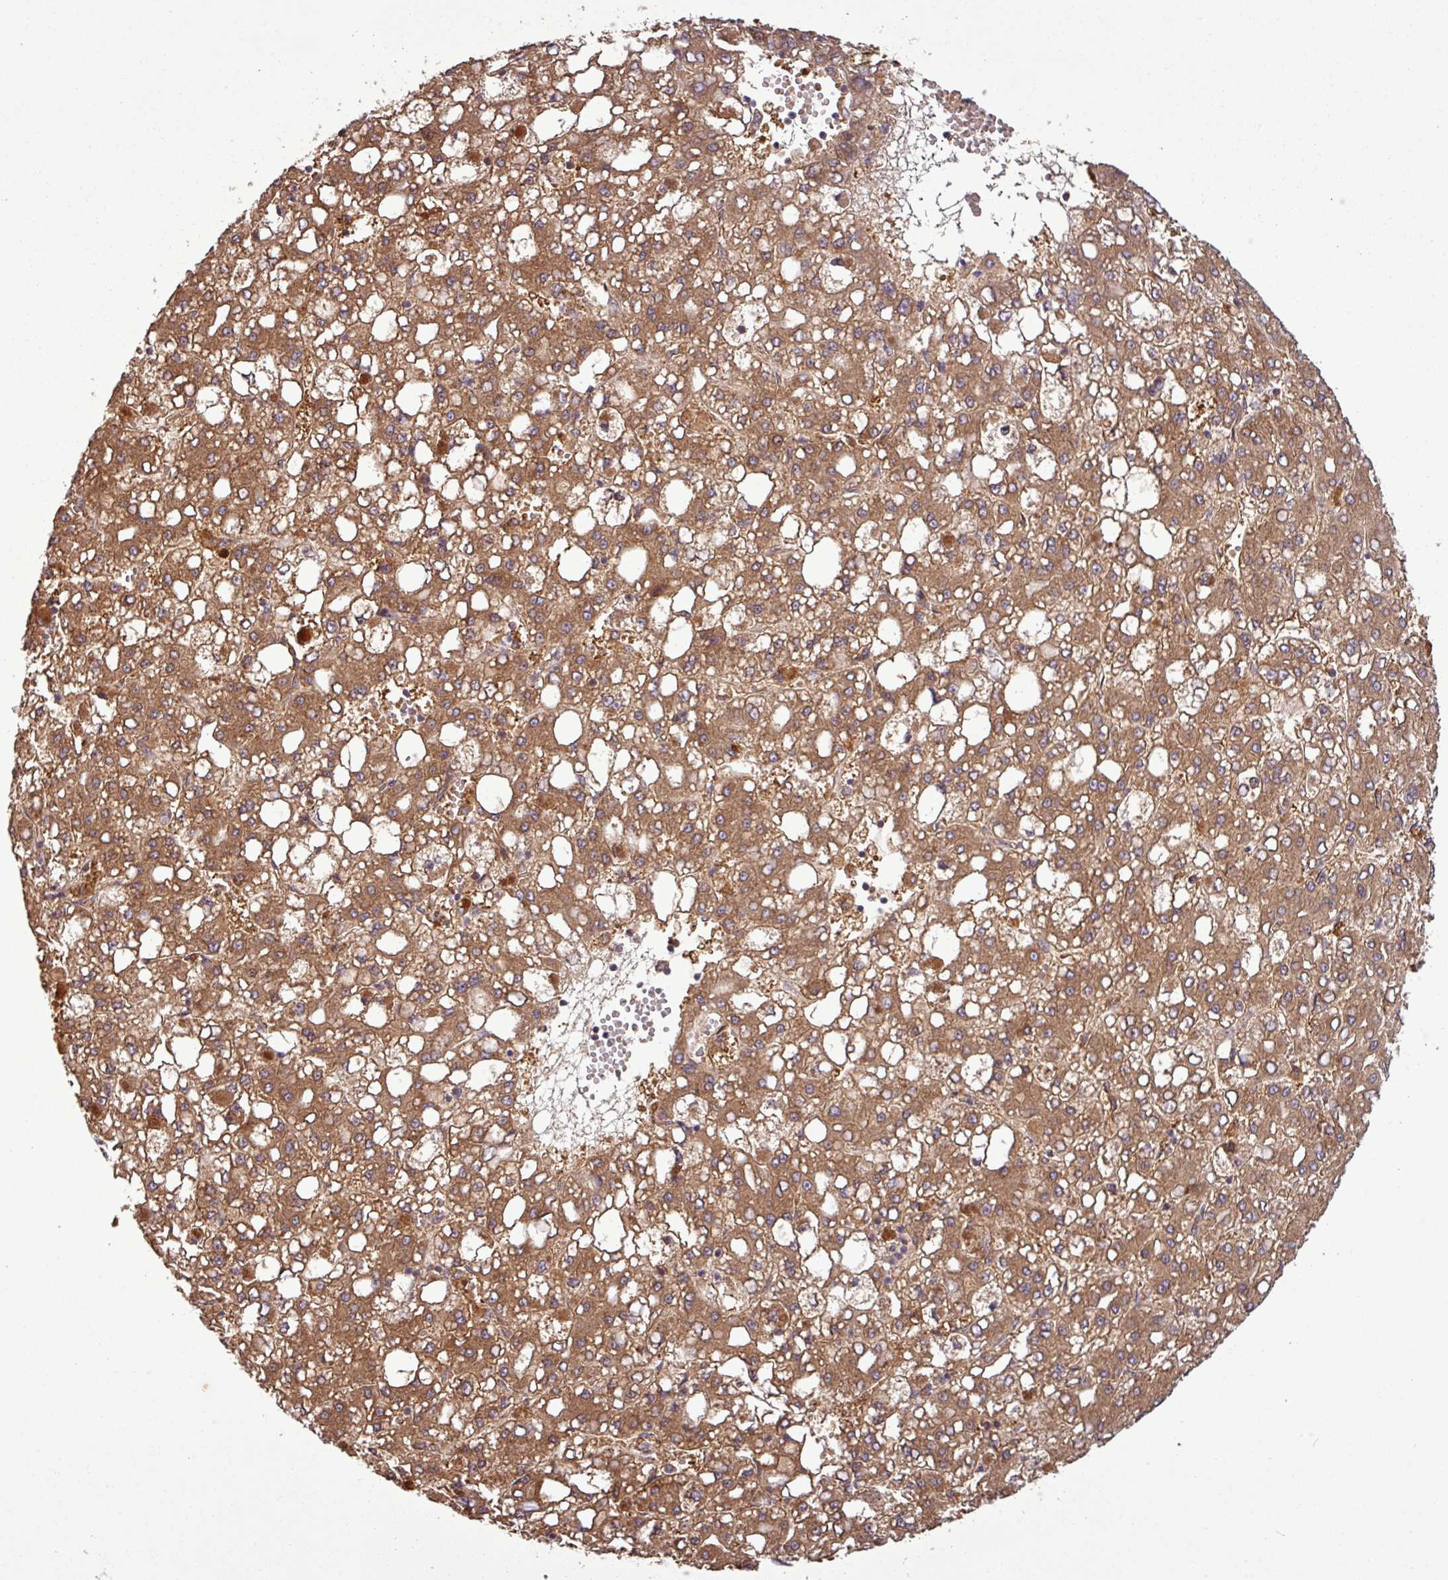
{"staining": {"intensity": "moderate", "quantity": ">75%", "location": "cytoplasmic/membranous"}, "tissue": "liver cancer", "cell_type": "Tumor cells", "image_type": "cancer", "snomed": [{"axis": "morphology", "description": "Carcinoma, Hepatocellular, NOS"}, {"axis": "topography", "description": "Liver"}], "caption": "Protein analysis of liver hepatocellular carcinoma tissue displays moderate cytoplasmic/membranous staining in about >75% of tumor cells.", "gene": "SIRPB2", "patient": {"sex": "male", "age": 65}}